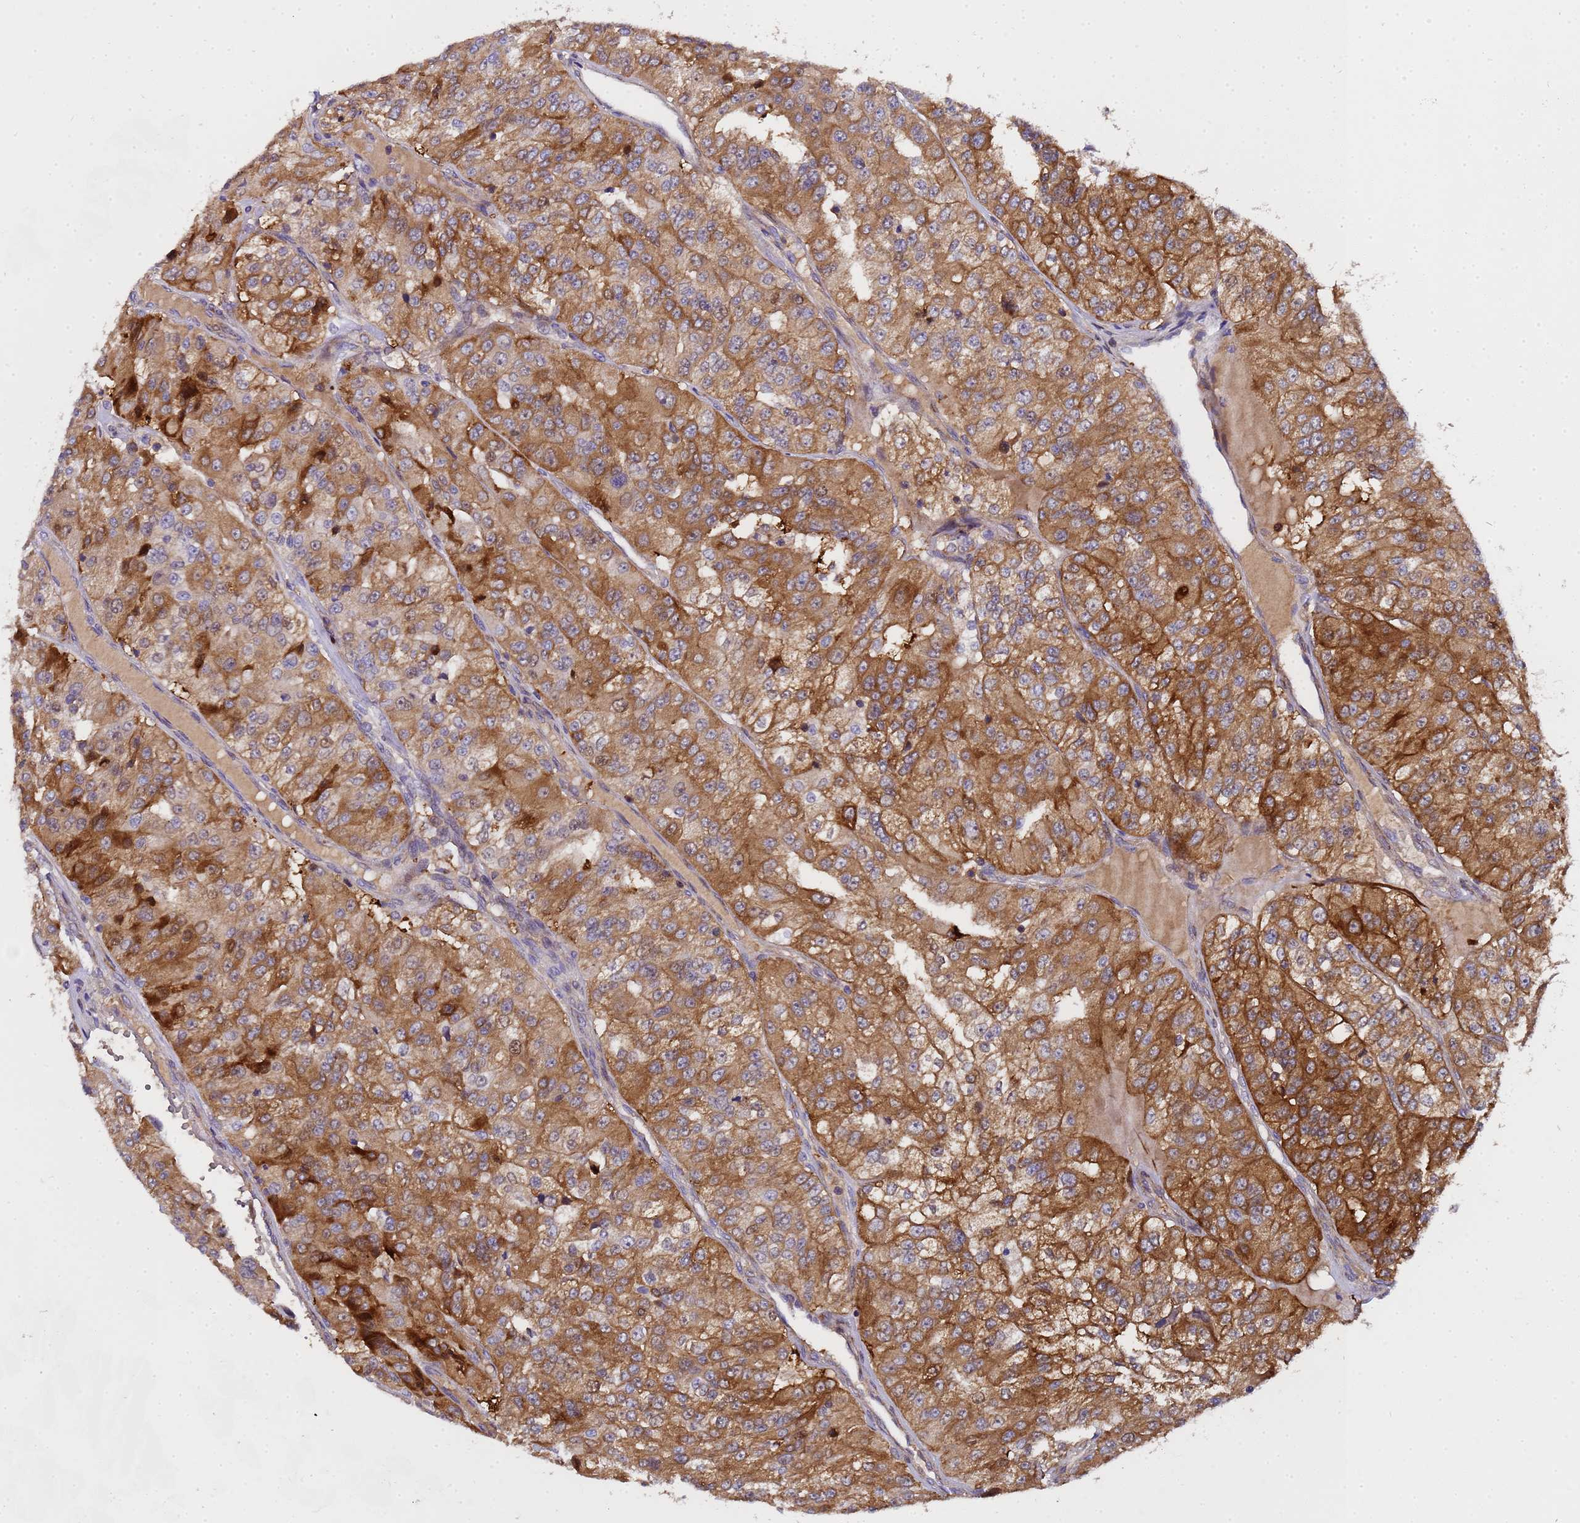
{"staining": {"intensity": "moderate", "quantity": ">75%", "location": "cytoplasmic/membranous"}, "tissue": "renal cancer", "cell_type": "Tumor cells", "image_type": "cancer", "snomed": [{"axis": "morphology", "description": "Adenocarcinoma, NOS"}, {"axis": "topography", "description": "Kidney"}], "caption": "Immunohistochemical staining of human renal adenocarcinoma reveals medium levels of moderate cytoplasmic/membranous protein staining in approximately >75% of tumor cells. The staining was performed using DAB (3,3'-diaminobenzidine), with brown indicating positive protein expression. Nuclei are stained blue with hematoxylin.", "gene": "MOCS1", "patient": {"sex": "female", "age": 63}}